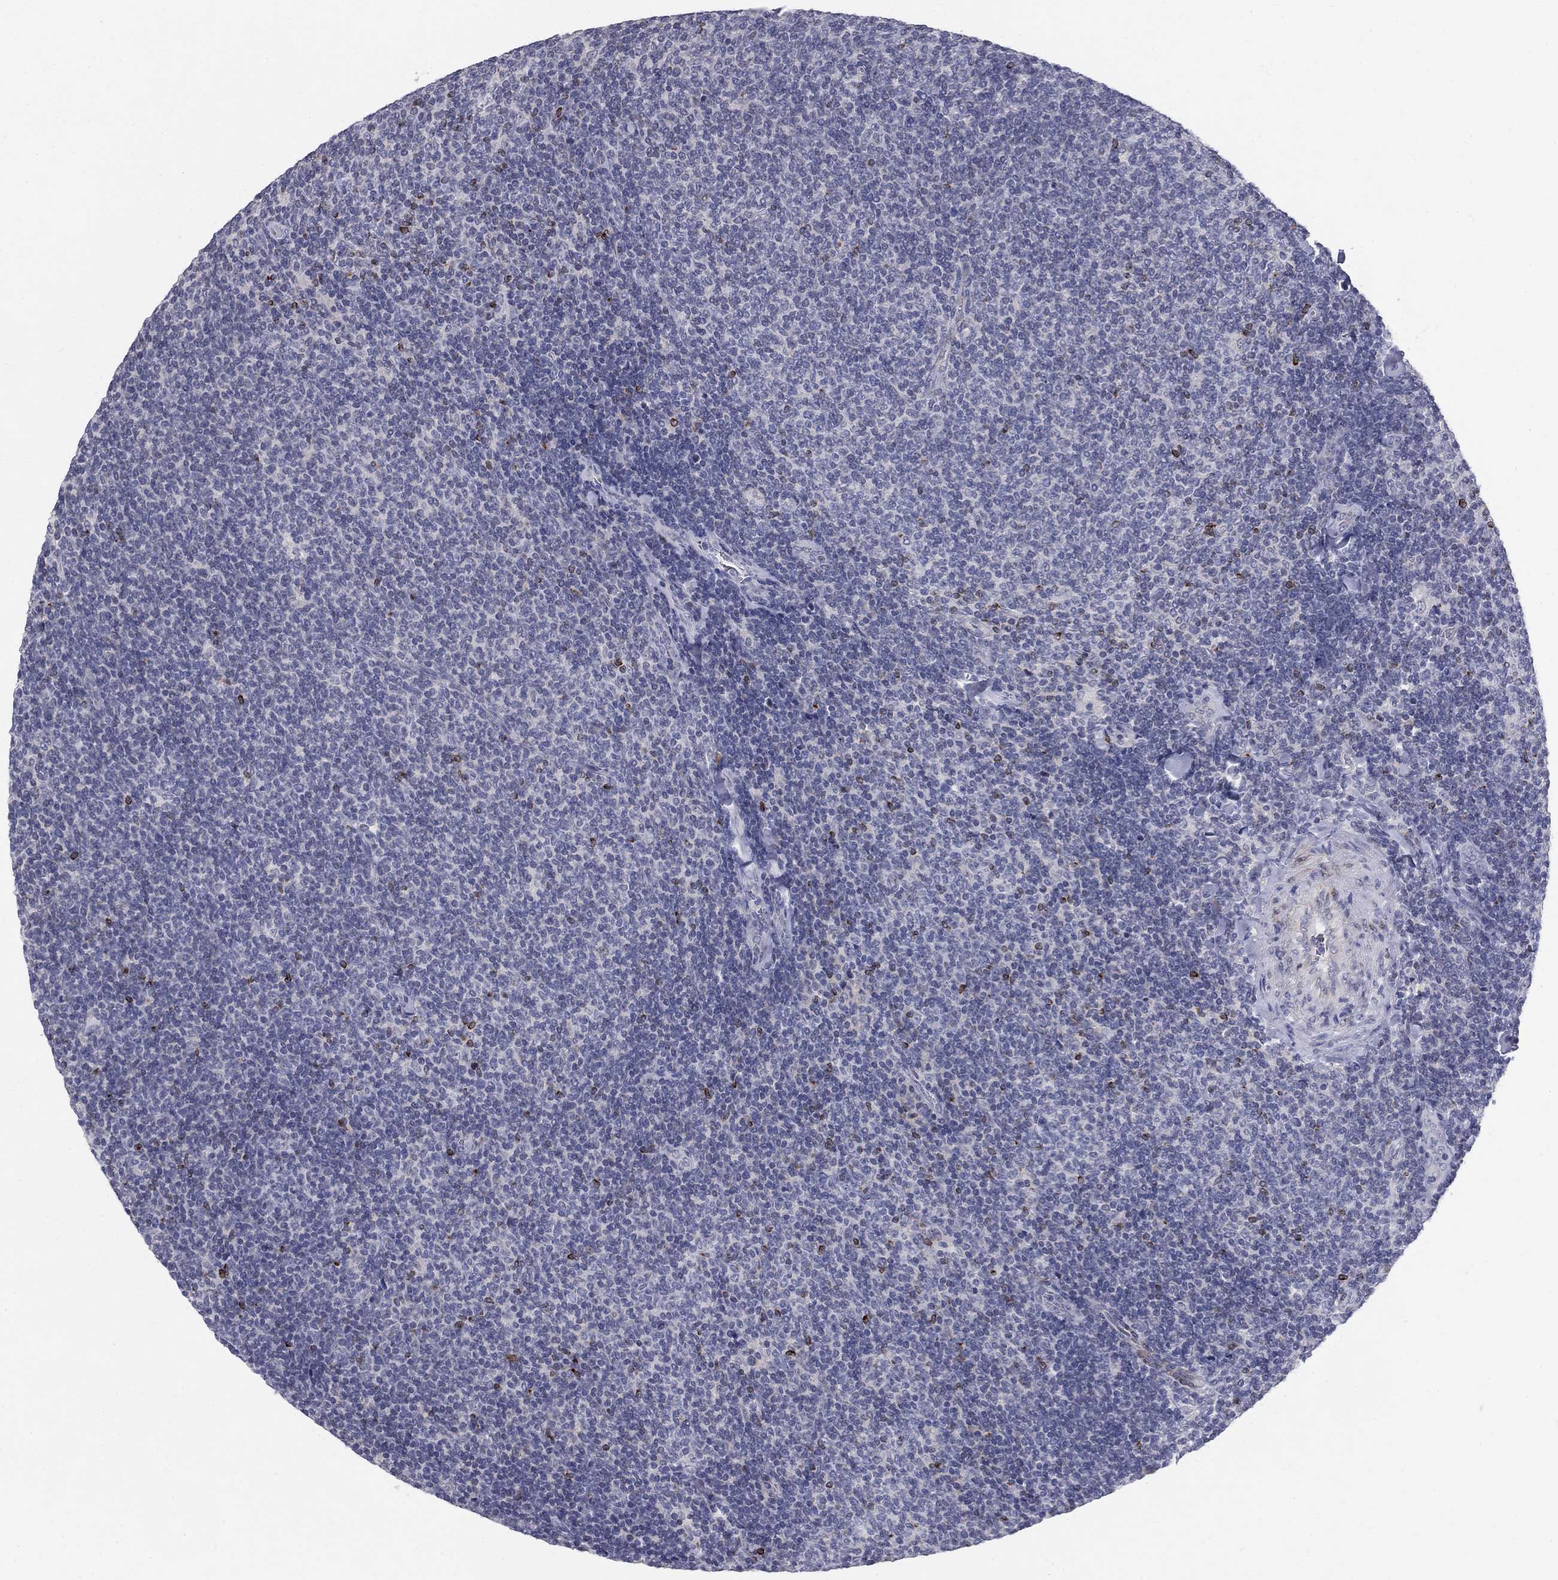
{"staining": {"intensity": "negative", "quantity": "none", "location": "none"}, "tissue": "lymphoma", "cell_type": "Tumor cells", "image_type": "cancer", "snomed": [{"axis": "morphology", "description": "Malignant lymphoma, non-Hodgkin's type, Low grade"}, {"axis": "topography", "description": "Lymph node"}], "caption": "Image shows no protein positivity in tumor cells of low-grade malignant lymphoma, non-Hodgkin's type tissue. (DAB immunohistochemistry, high magnification).", "gene": "NTRK2", "patient": {"sex": "male", "age": 52}}